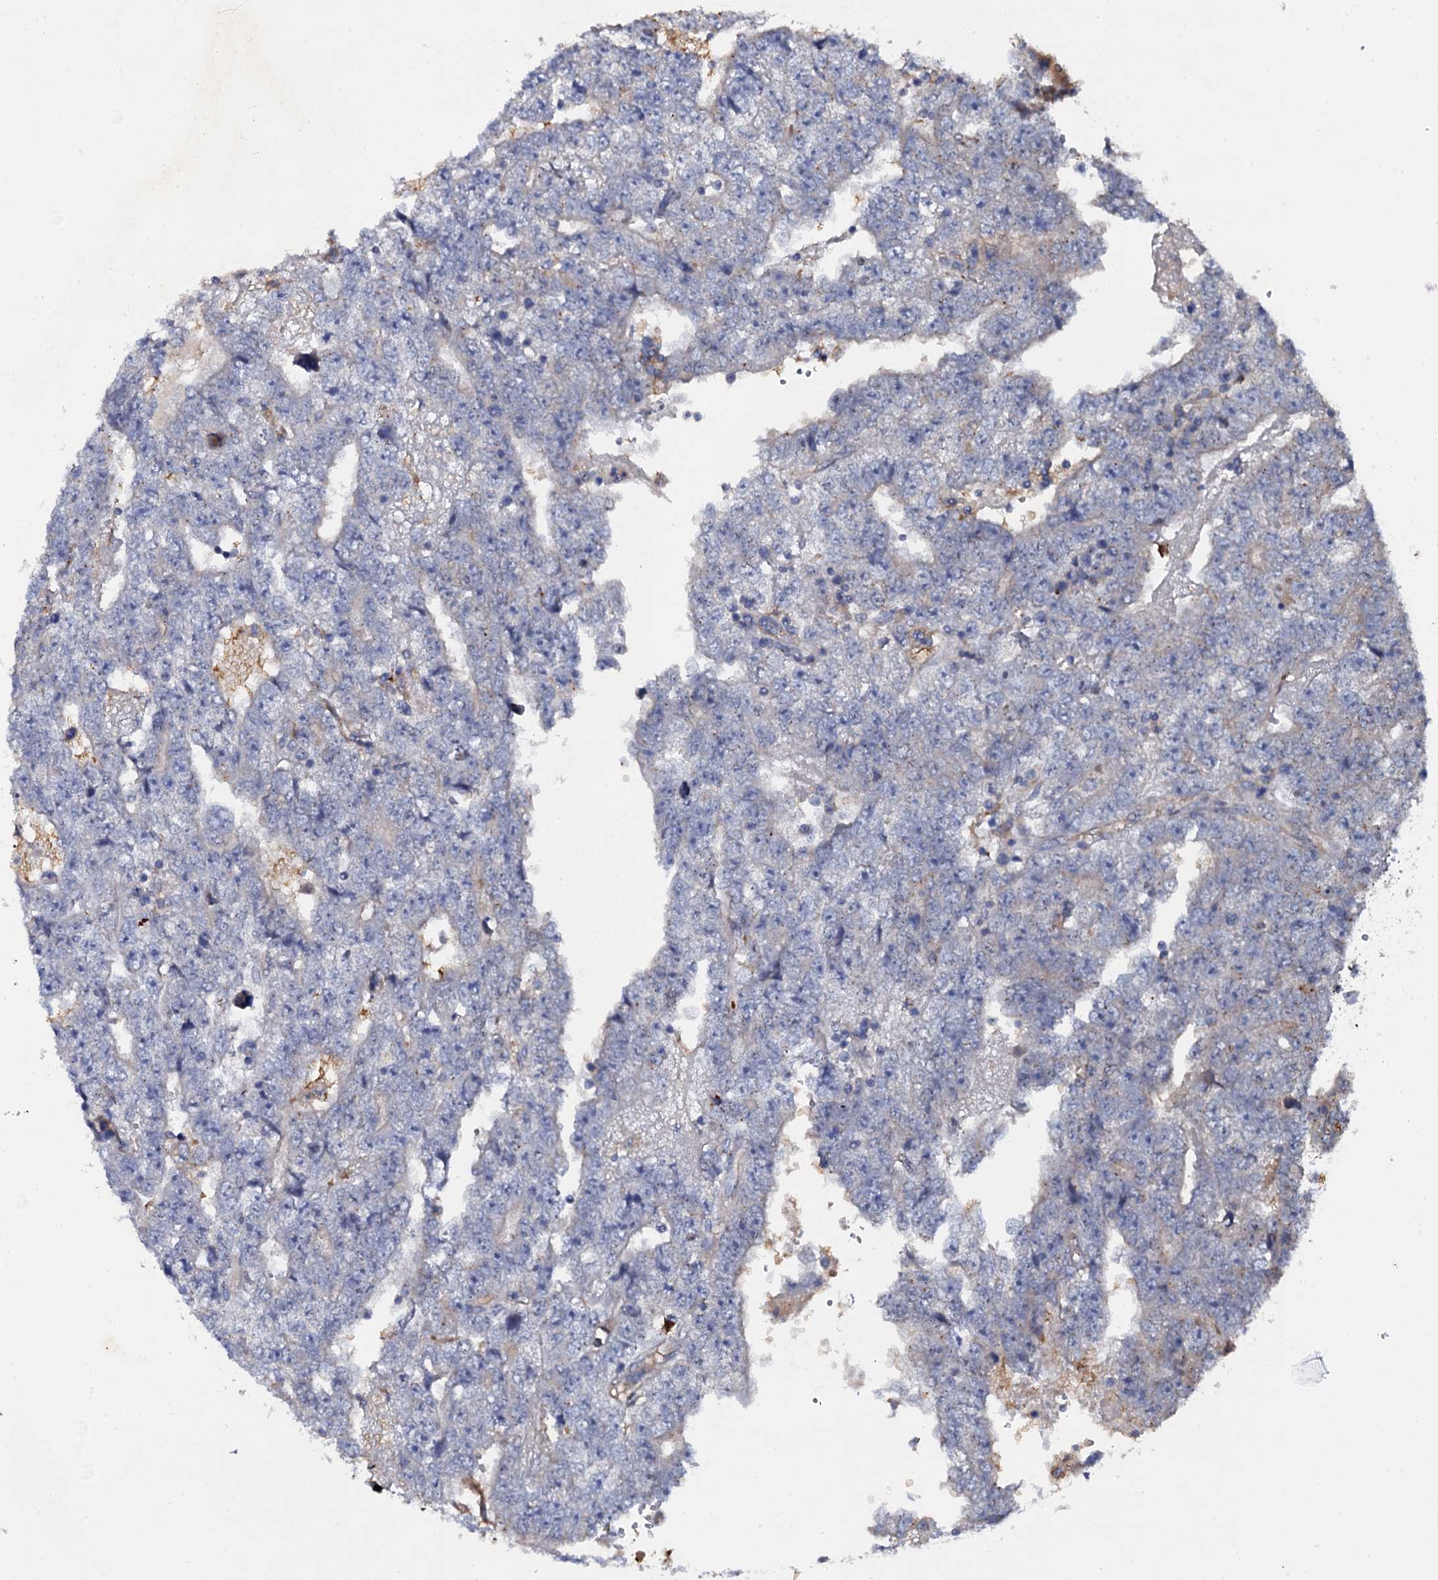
{"staining": {"intensity": "weak", "quantity": "<25%", "location": "cytoplasmic/membranous"}, "tissue": "testis cancer", "cell_type": "Tumor cells", "image_type": "cancer", "snomed": [{"axis": "morphology", "description": "Carcinoma, Embryonal, NOS"}, {"axis": "topography", "description": "Testis"}], "caption": "Immunohistochemistry photomicrograph of neoplastic tissue: human testis cancer (embryonal carcinoma) stained with DAB (3,3'-diaminobenzidine) reveals no significant protein positivity in tumor cells.", "gene": "LRRC28", "patient": {"sex": "male", "age": 25}}